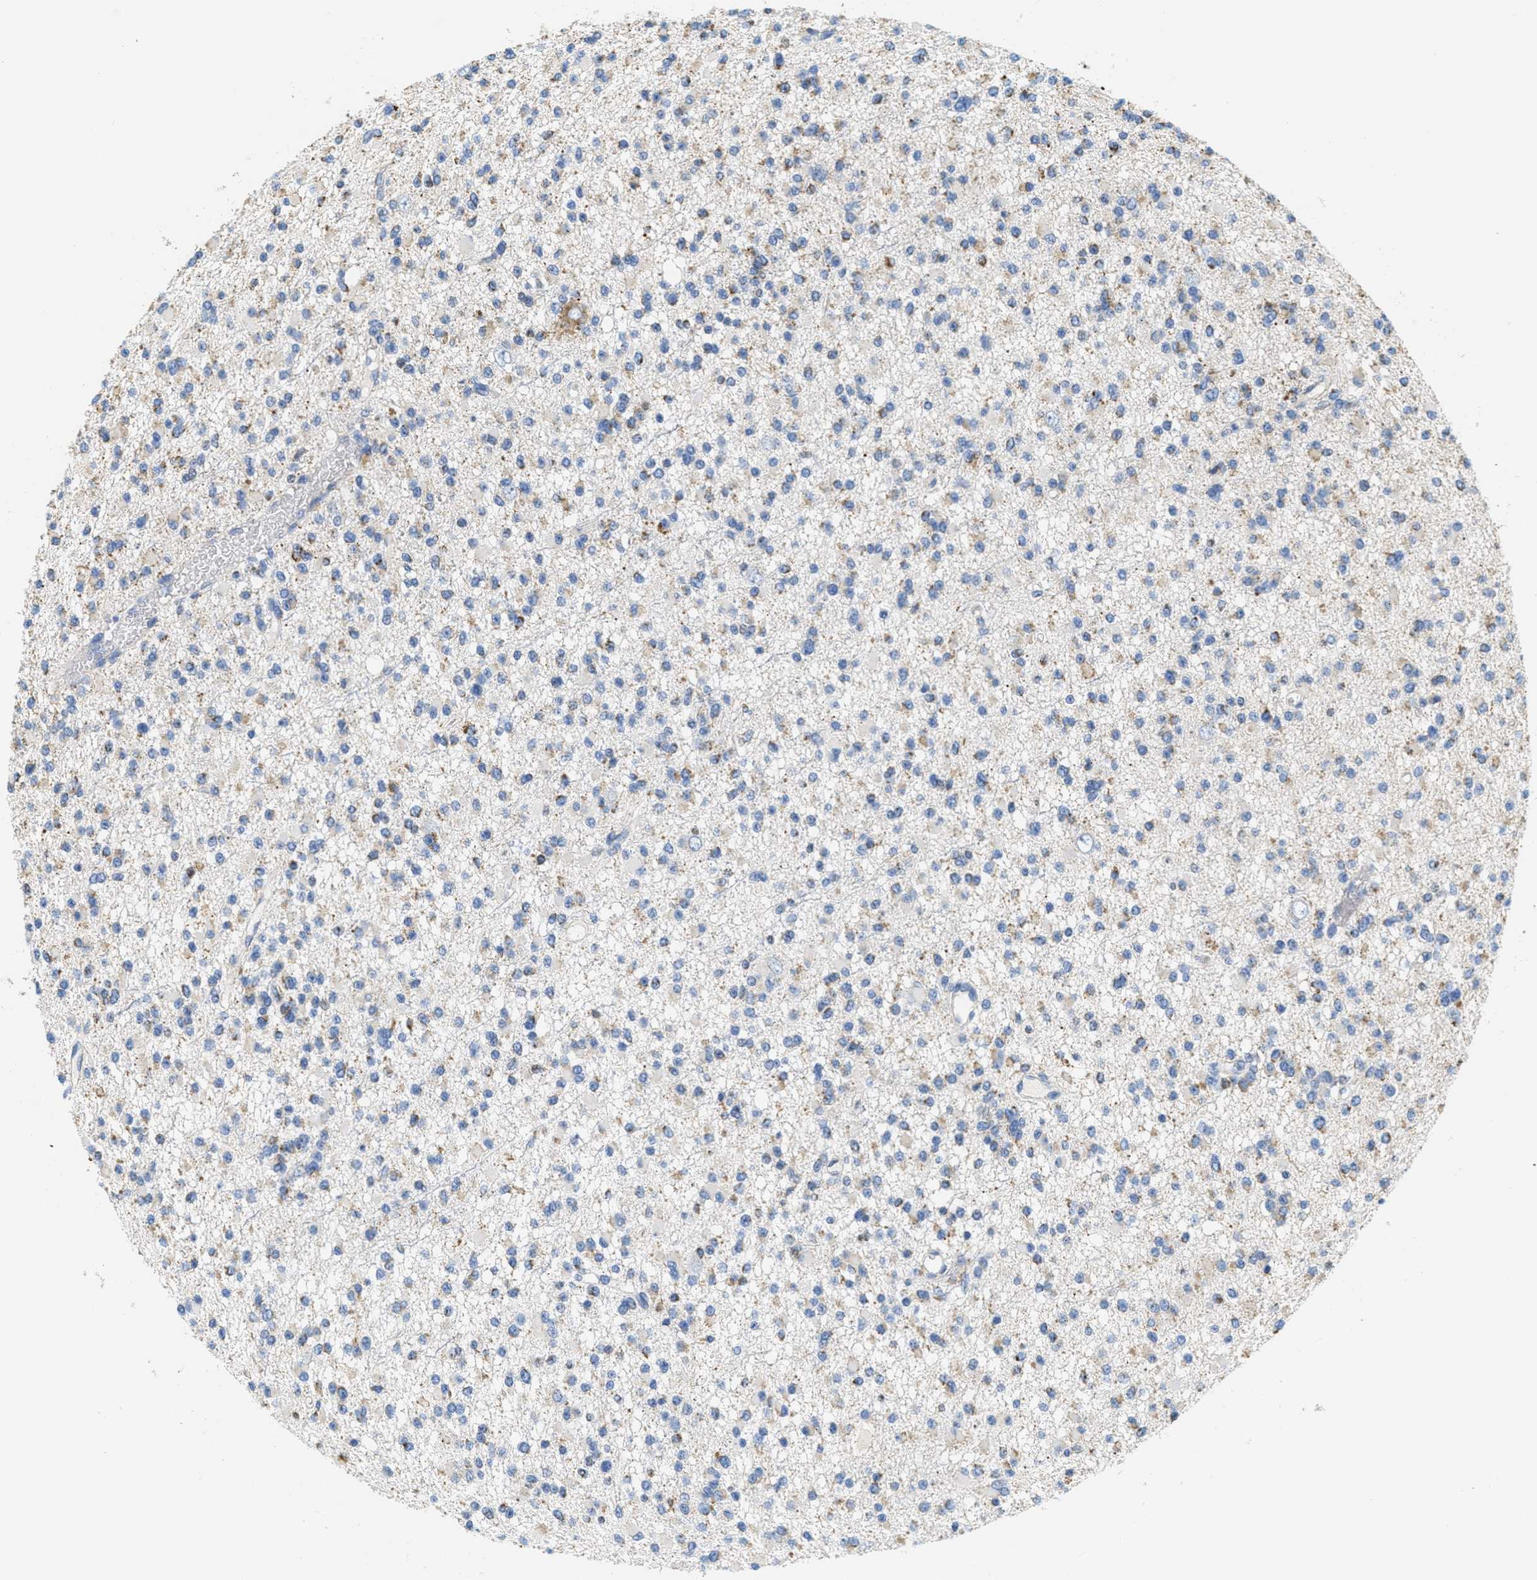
{"staining": {"intensity": "negative", "quantity": "none", "location": "none"}, "tissue": "glioma", "cell_type": "Tumor cells", "image_type": "cancer", "snomed": [{"axis": "morphology", "description": "Glioma, malignant, Low grade"}, {"axis": "topography", "description": "Brain"}], "caption": "Protein analysis of glioma exhibits no significant positivity in tumor cells.", "gene": "KCNJ5", "patient": {"sex": "female", "age": 22}}